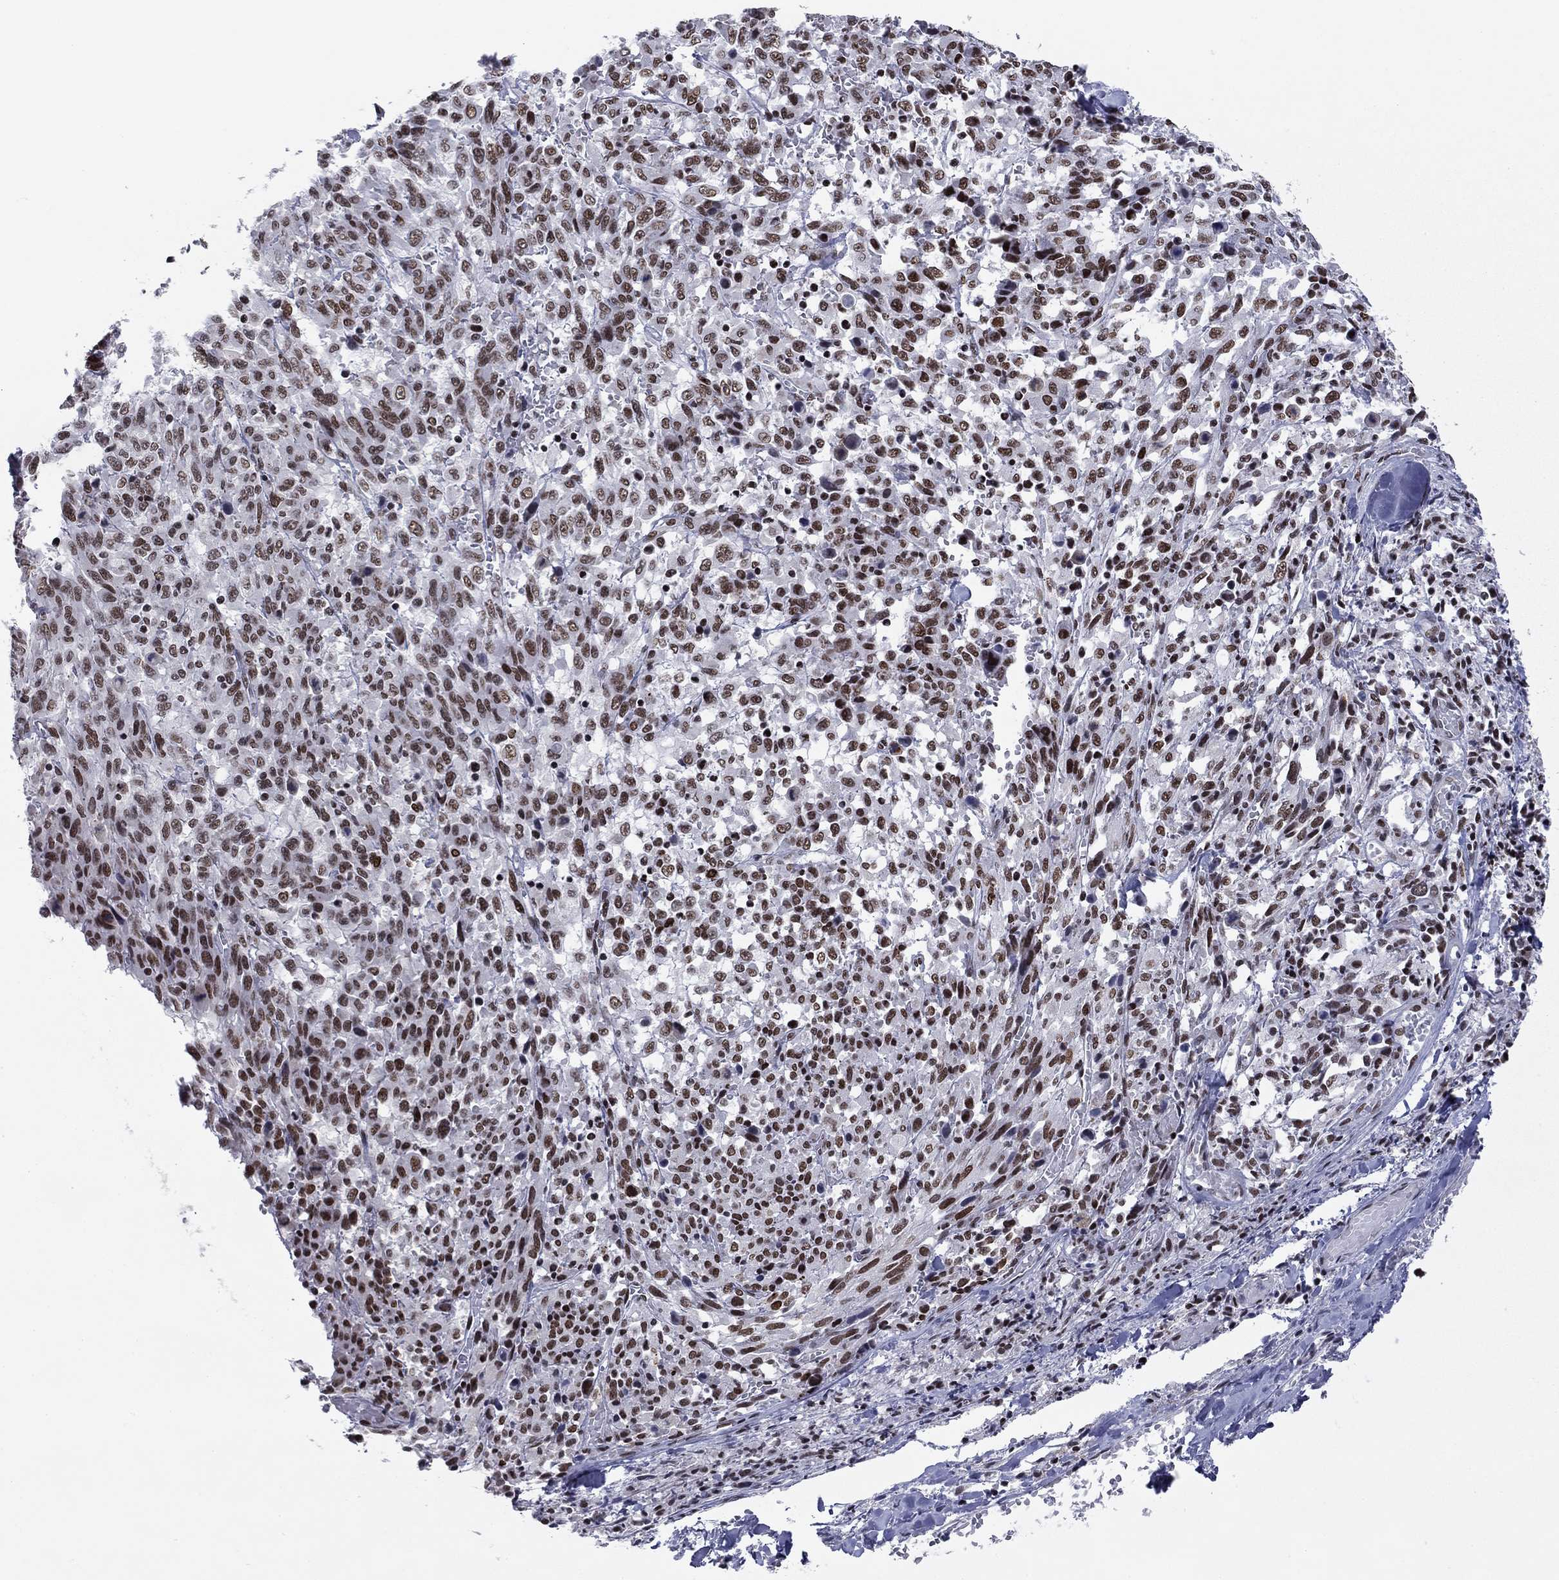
{"staining": {"intensity": "moderate", "quantity": "25%-75%", "location": "nuclear"}, "tissue": "melanoma", "cell_type": "Tumor cells", "image_type": "cancer", "snomed": [{"axis": "morphology", "description": "Malignant melanoma, NOS"}, {"axis": "topography", "description": "Skin"}], "caption": "Melanoma was stained to show a protein in brown. There is medium levels of moderate nuclear expression in approximately 25%-75% of tumor cells.", "gene": "ETV5", "patient": {"sex": "female", "age": 91}}